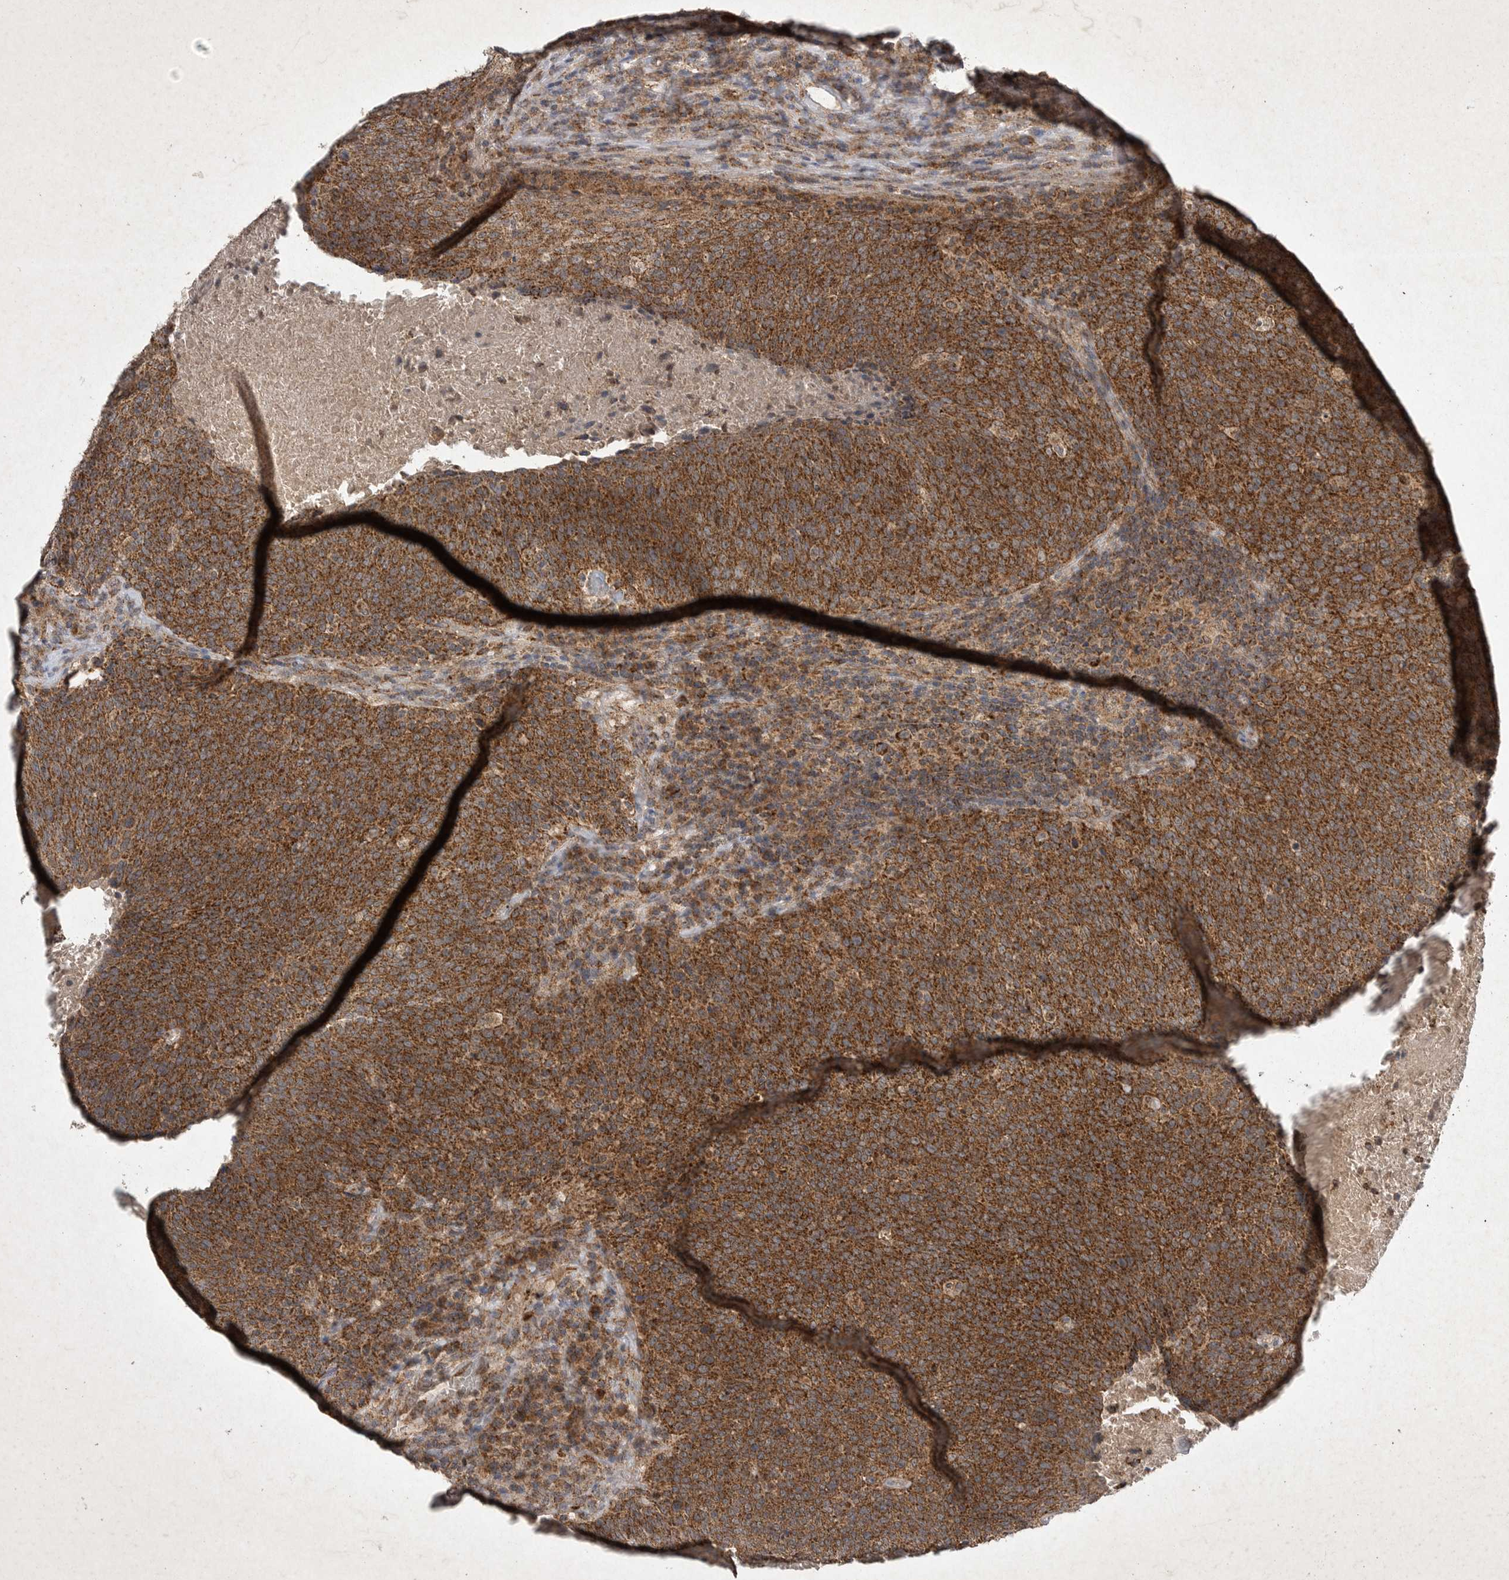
{"staining": {"intensity": "strong", "quantity": ">75%", "location": "cytoplasmic/membranous"}, "tissue": "head and neck cancer", "cell_type": "Tumor cells", "image_type": "cancer", "snomed": [{"axis": "morphology", "description": "Squamous cell carcinoma, NOS"}, {"axis": "morphology", "description": "Squamous cell carcinoma, metastatic, NOS"}, {"axis": "topography", "description": "Lymph node"}, {"axis": "topography", "description": "Head-Neck"}], "caption": "Strong cytoplasmic/membranous protein staining is present in about >75% of tumor cells in squamous cell carcinoma (head and neck).", "gene": "DDR1", "patient": {"sex": "male", "age": 62}}